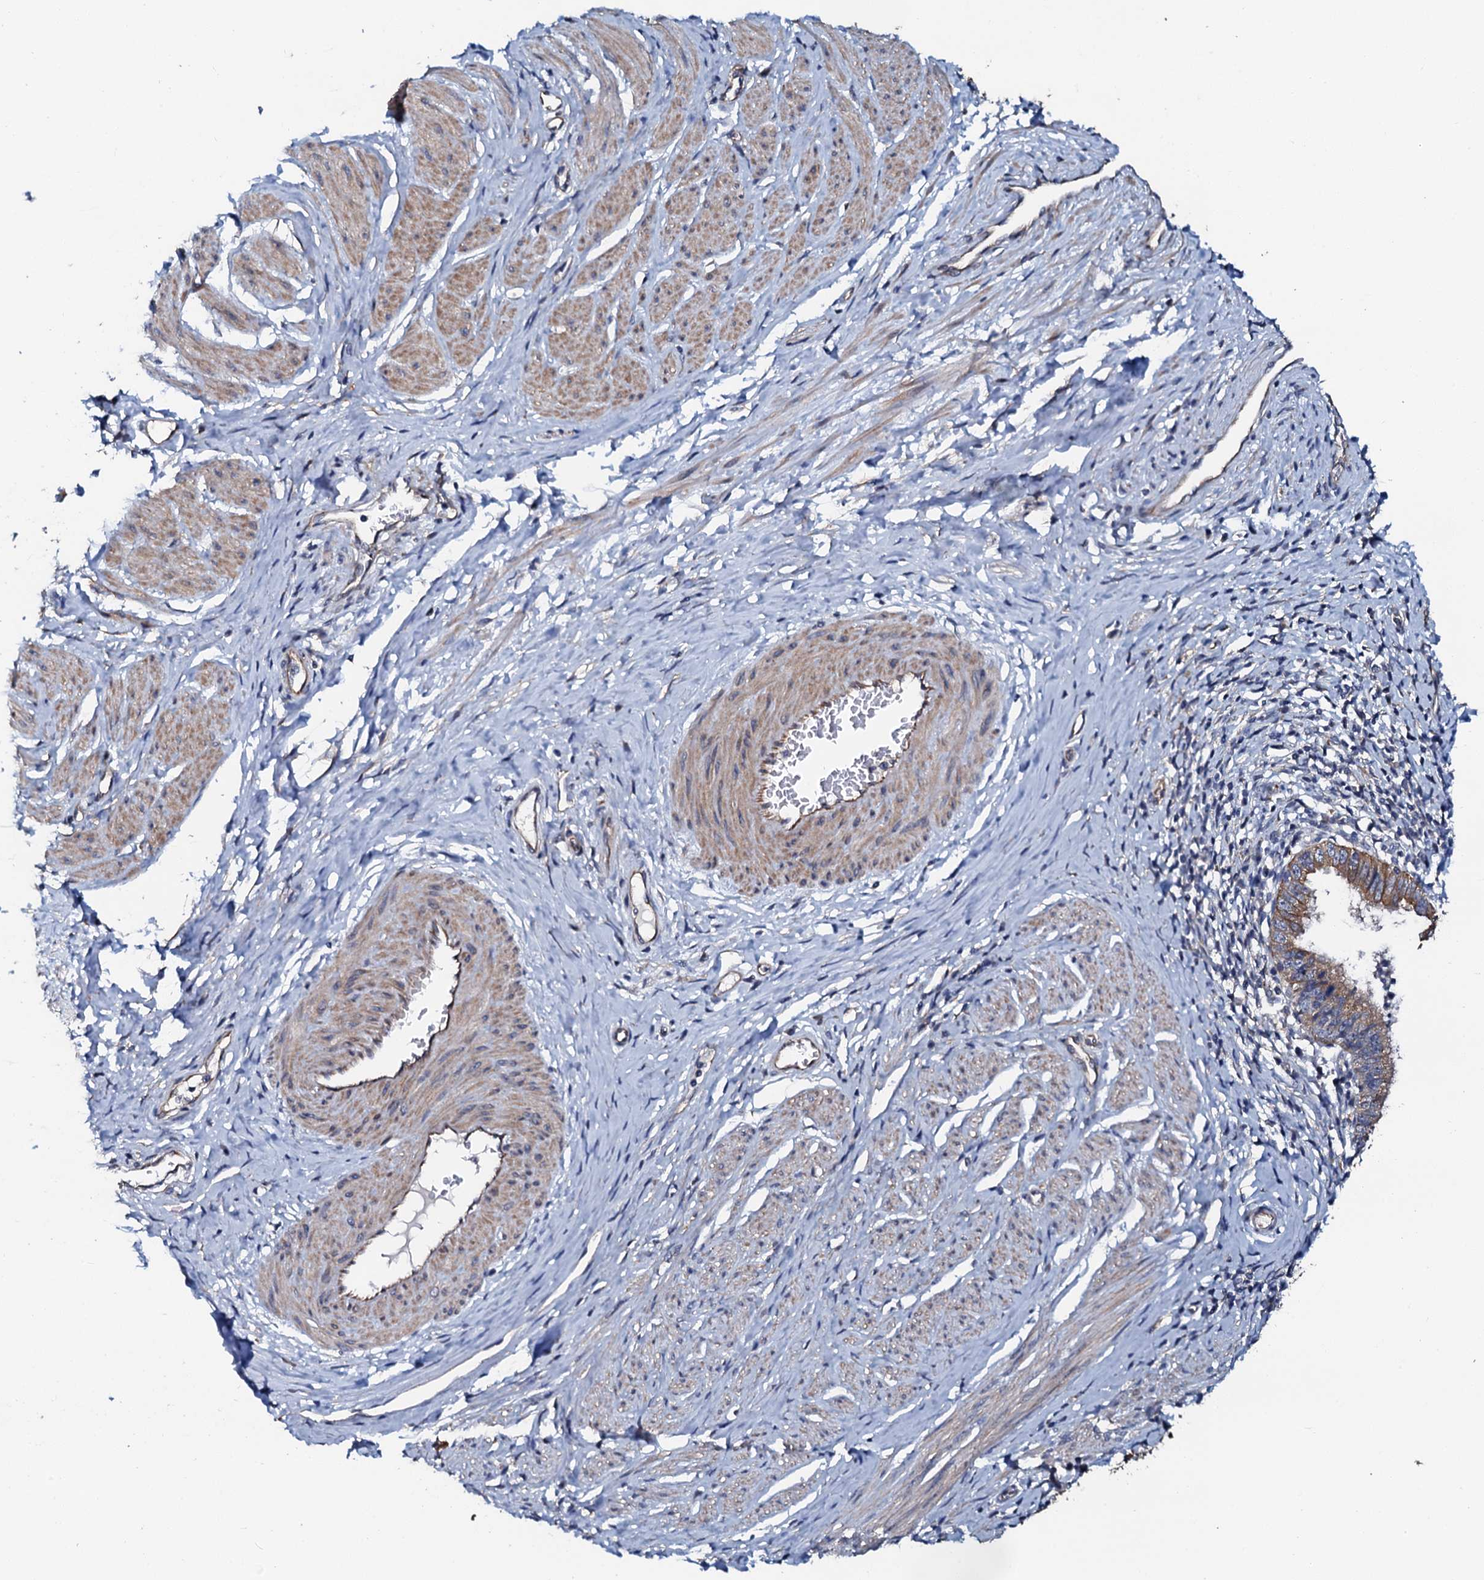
{"staining": {"intensity": "weak", "quantity": ">75%", "location": "cytoplasmic/membranous"}, "tissue": "cervical cancer", "cell_type": "Tumor cells", "image_type": "cancer", "snomed": [{"axis": "morphology", "description": "Adenocarcinoma, NOS"}, {"axis": "topography", "description": "Cervix"}], "caption": "Cervical adenocarcinoma stained with IHC exhibits weak cytoplasmic/membranous positivity in about >75% of tumor cells. Using DAB (3,3'-diaminobenzidine) (brown) and hematoxylin (blue) stains, captured at high magnification using brightfield microscopy.", "gene": "GLCE", "patient": {"sex": "female", "age": 36}}